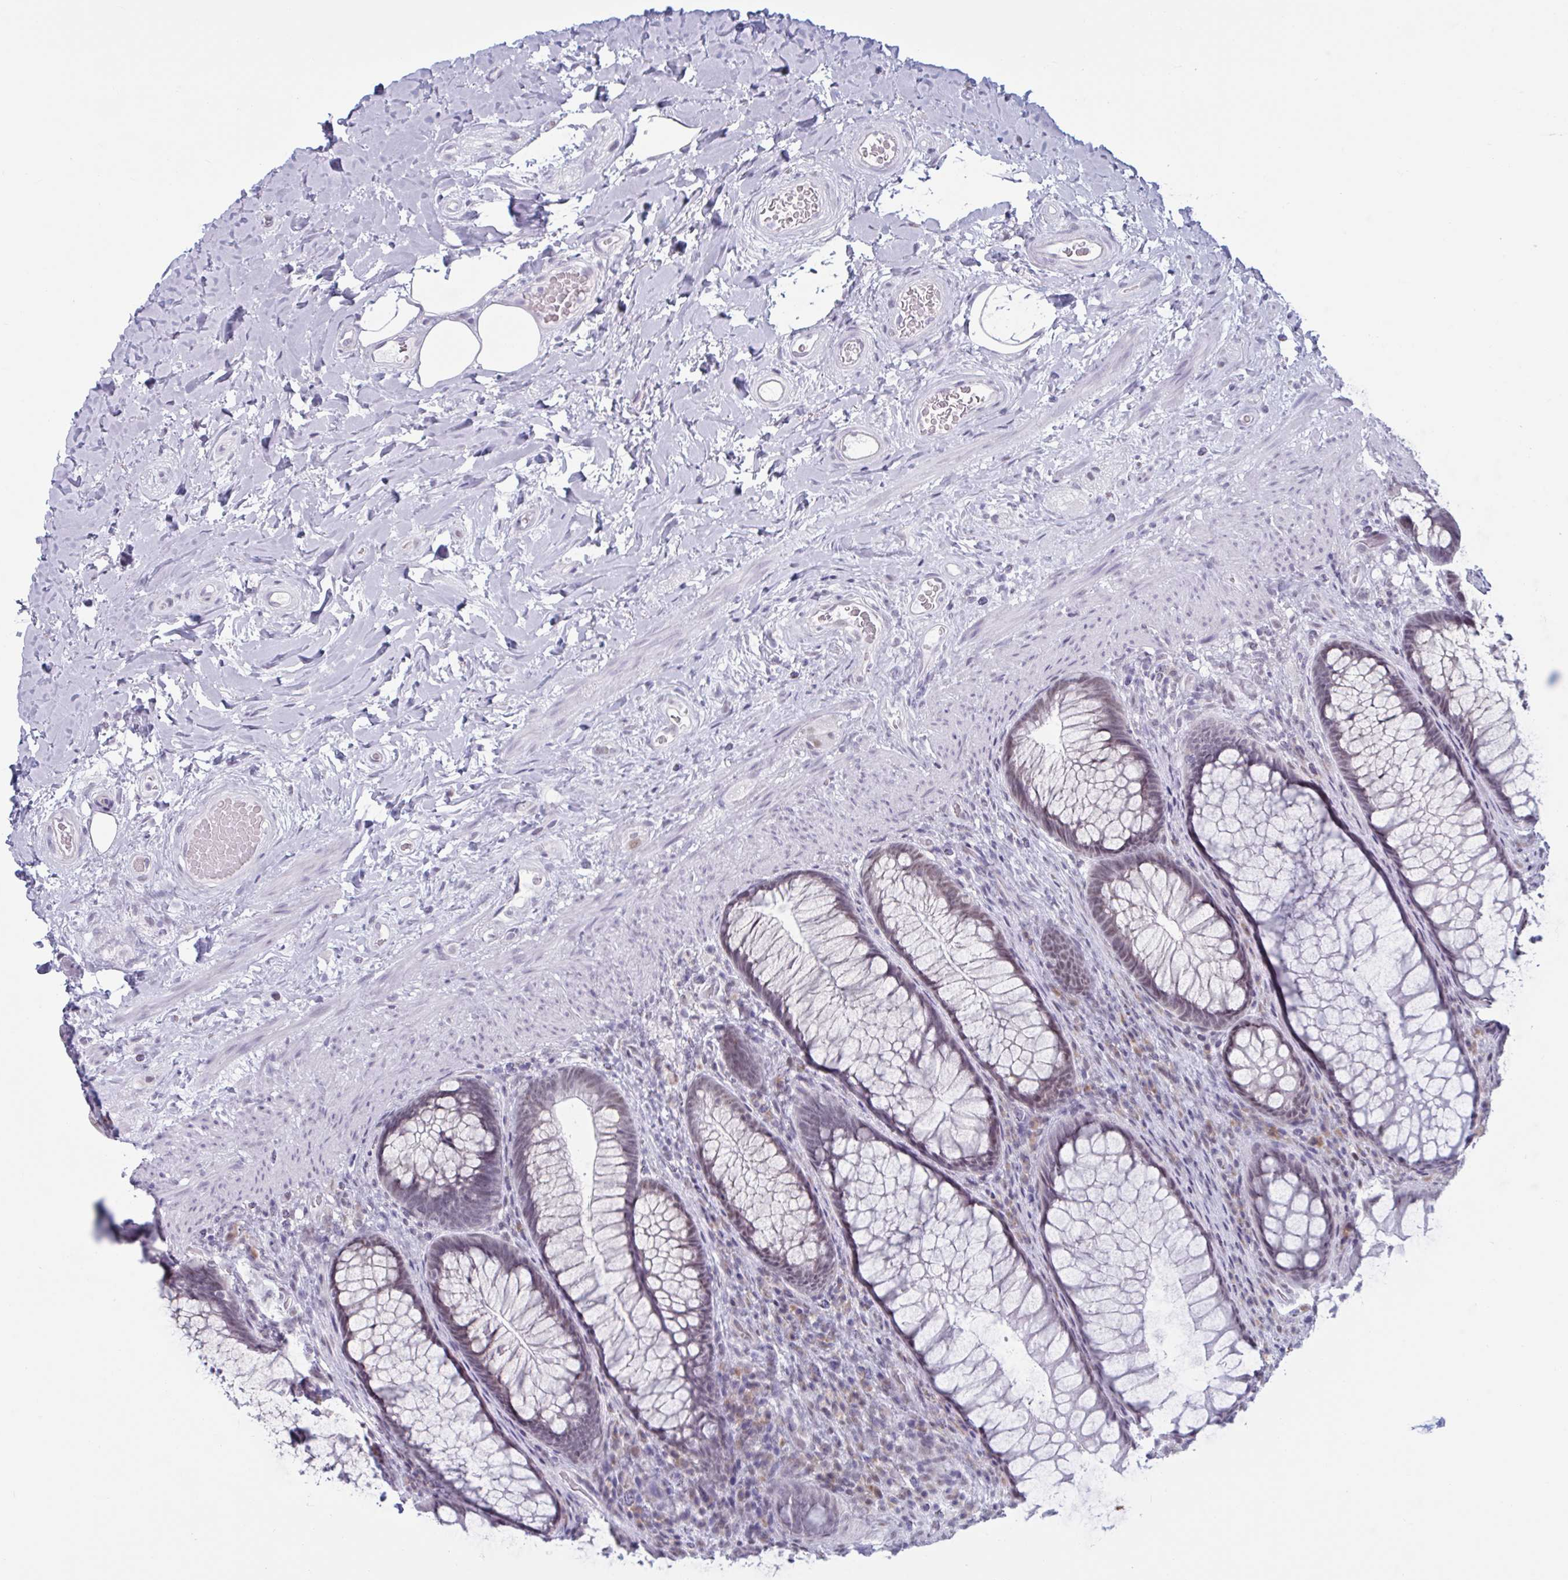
{"staining": {"intensity": "weak", "quantity": "<25%", "location": "cytoplasmic/membranous"}, "tissue": "rectum", "cell_type": "Glandular cells", "image_type": "normal", "snomed": [{"axis": "morphology", "description": "Normal tissue, NOS"}, {"axis": "topography", "description": "Rectum"}], "caption": "The IHC histopathology image has no significant positivity in glandular cells of rectum.", "gene": "MSMB", "patient": {"sex": "male", "age": 53}}